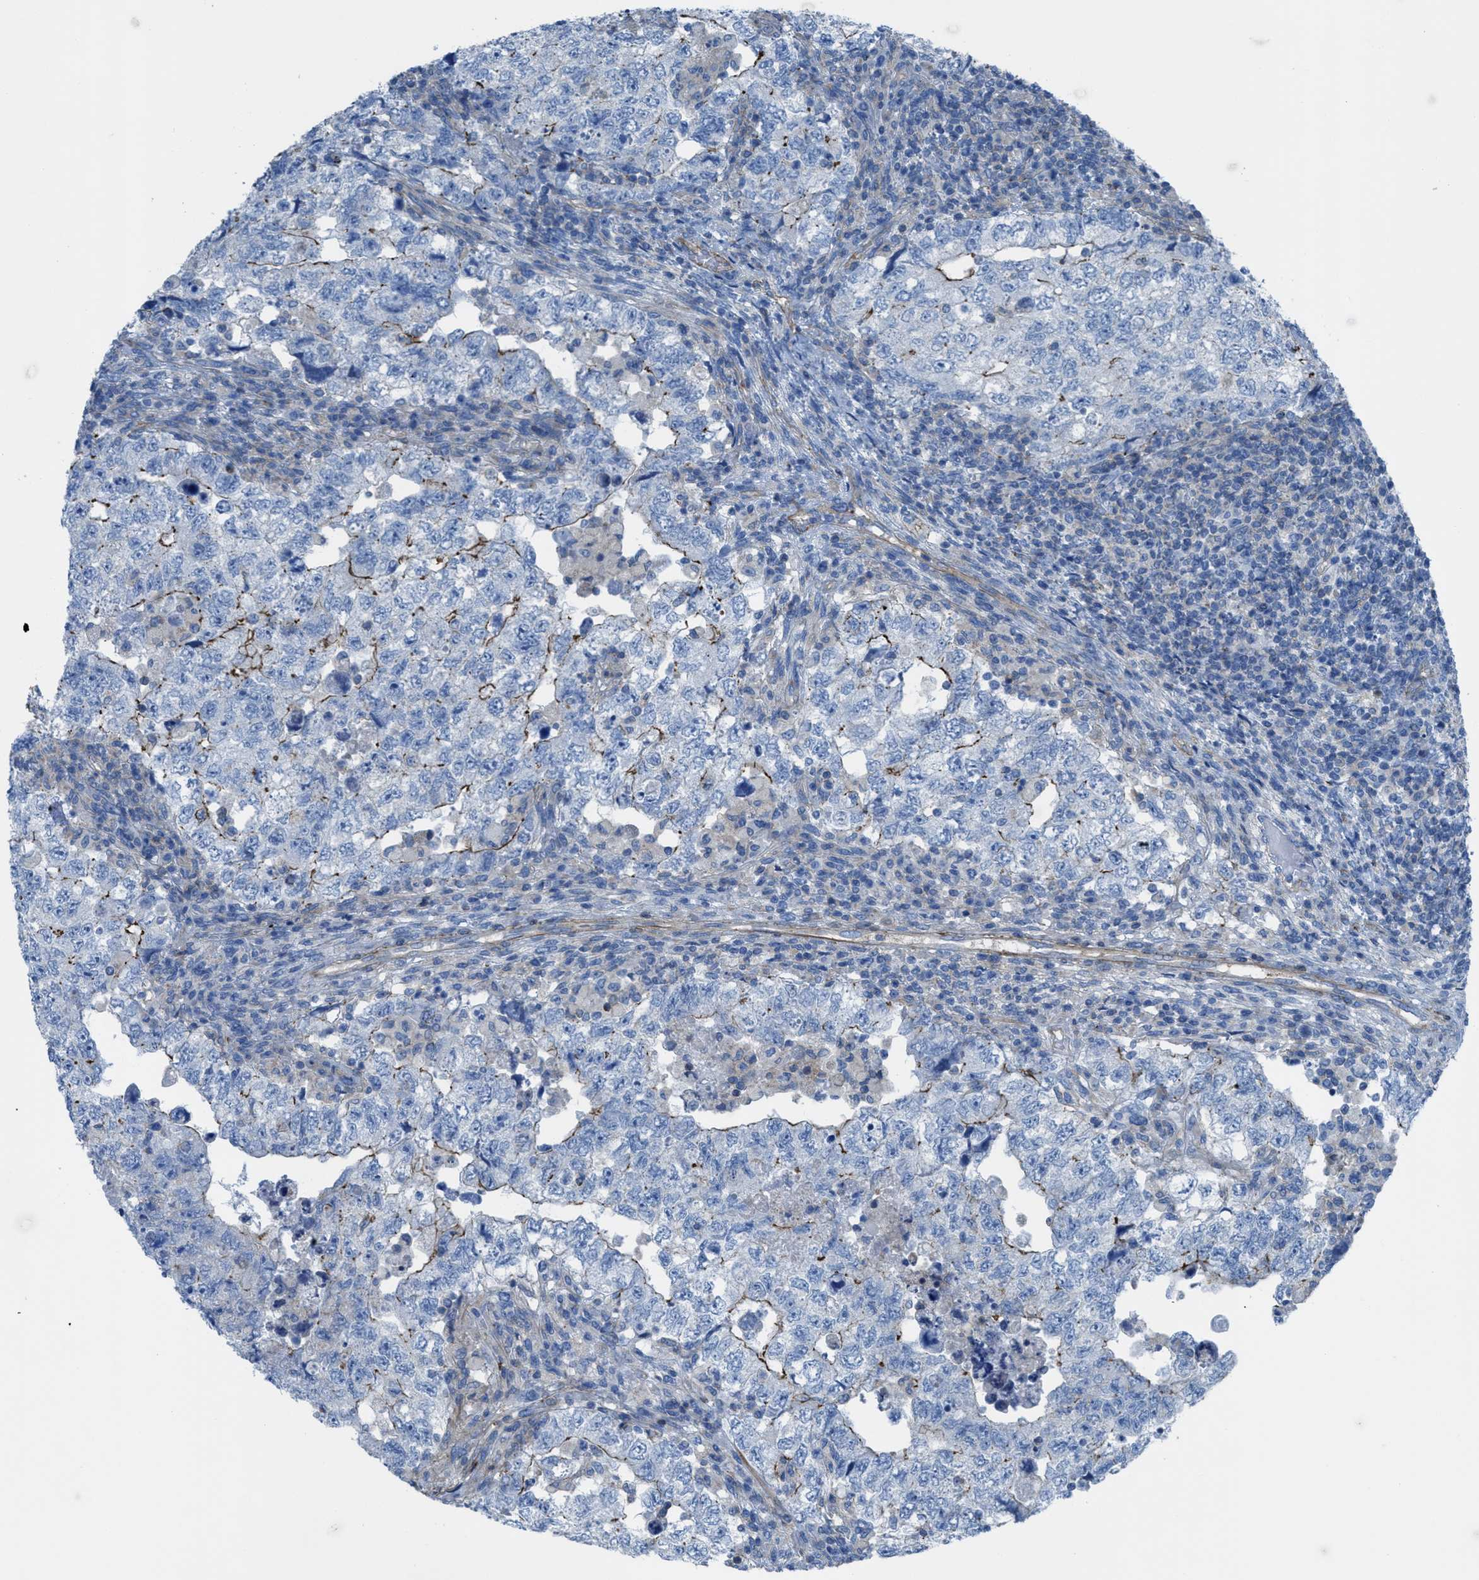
{"staining": {"intensity": "moderate", "quantity": "<25%", "location": "cytoplasmic/membranous"}, "tissue": "testis cancer", "cell_type": "Tumor cells", "image_type": "cancer", "snomed": [{"axis": "morphology", "description": "Carcinoma, Embryonal, NOS"}, {"axis": "topography", "description": "Testis"}], "caption": "Immunohistochemical staining of testis cancer (embryonal carcinoma) displays low levels of moderate cytoplasmic/membranous protein expression in approximately <25% of tumor cells.", "gene": "KCNH7", "patient": {"sex": "male", "age": 36}}